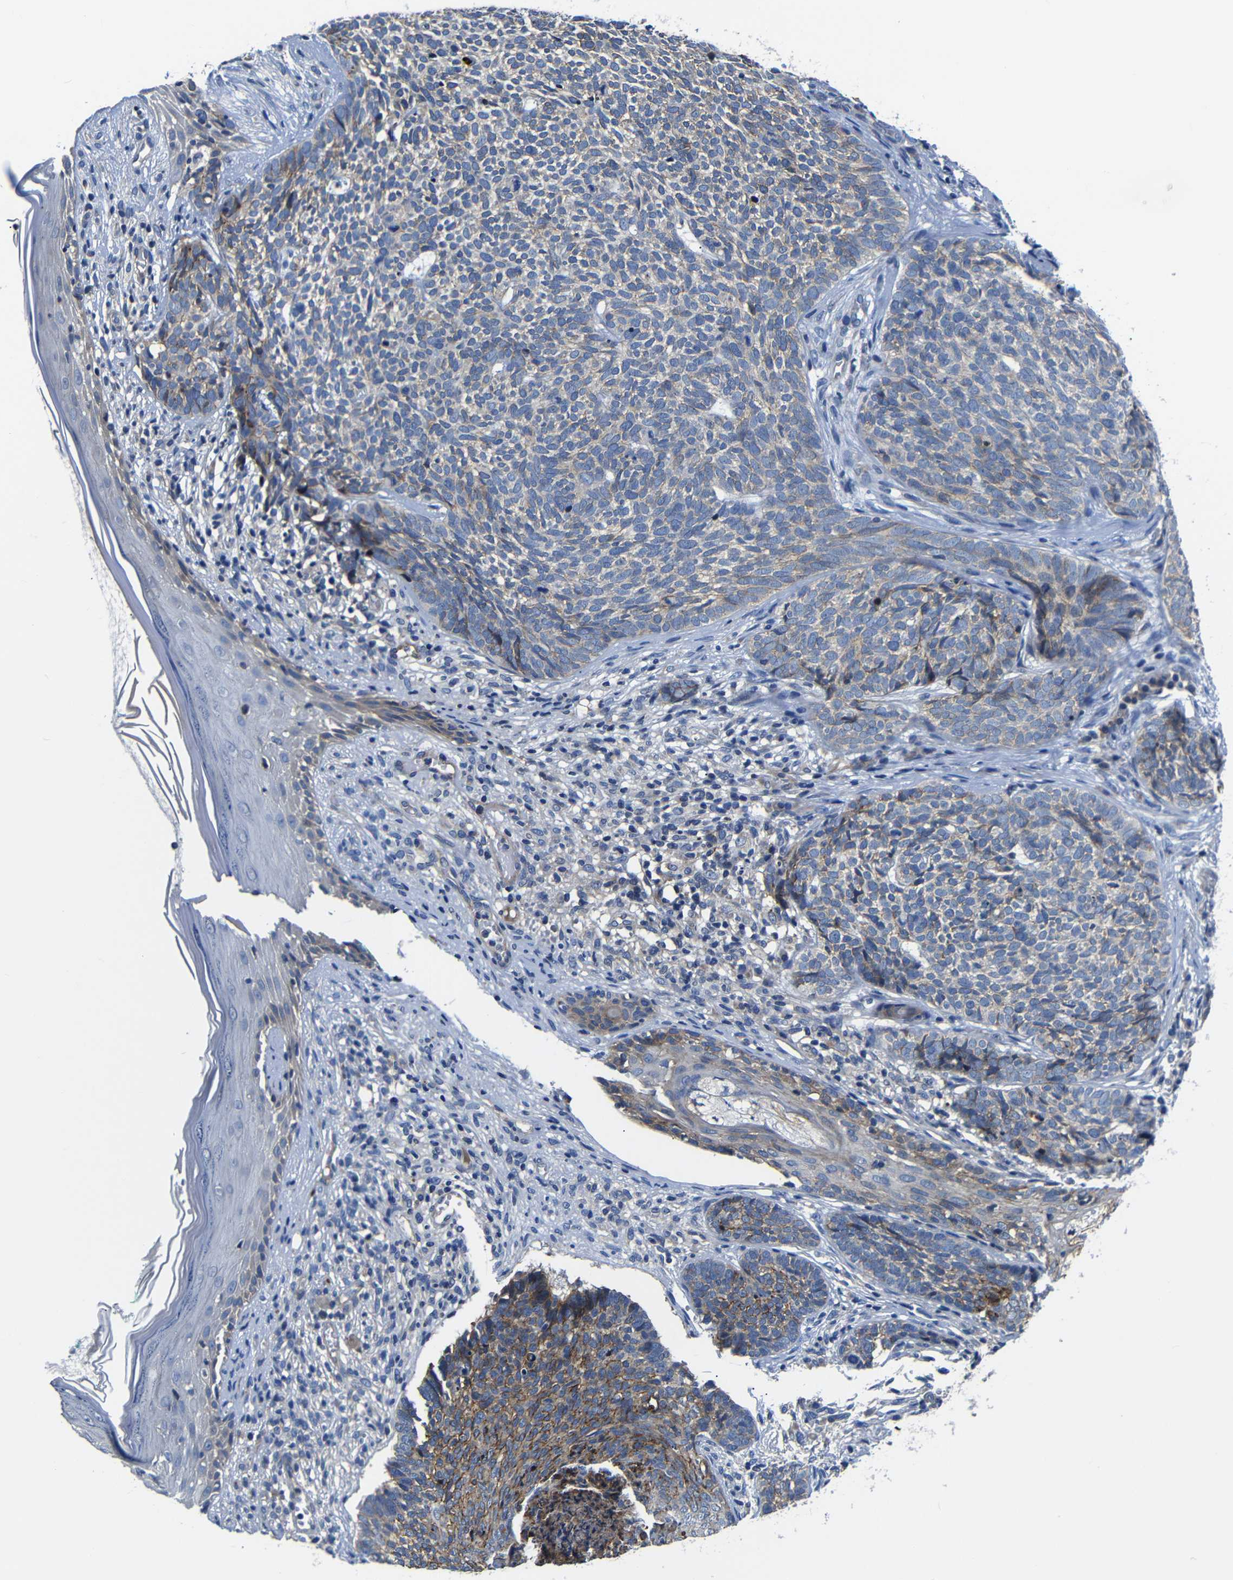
{"staining": {"intensity": "moderate", "quantity": "25%-75%", "location": "cytoplasmic/membranous"}, "tissue": "skin cancer", "cell_type": "Tumor cells", "image_type": "cancer", "snomed": [{"axis": "morphology", "description": "Basal cell carcinoma"}, {"axis": "topography", "description": "Skin"}], "caption": "Protein staining of skin basal cell carcinoma tissue displays moderate cytoplasmic/membranous expression in about 25%-75% of tumor cells.", "gene": "AFDN", "patient": {"sex": "female", "age": 84}}